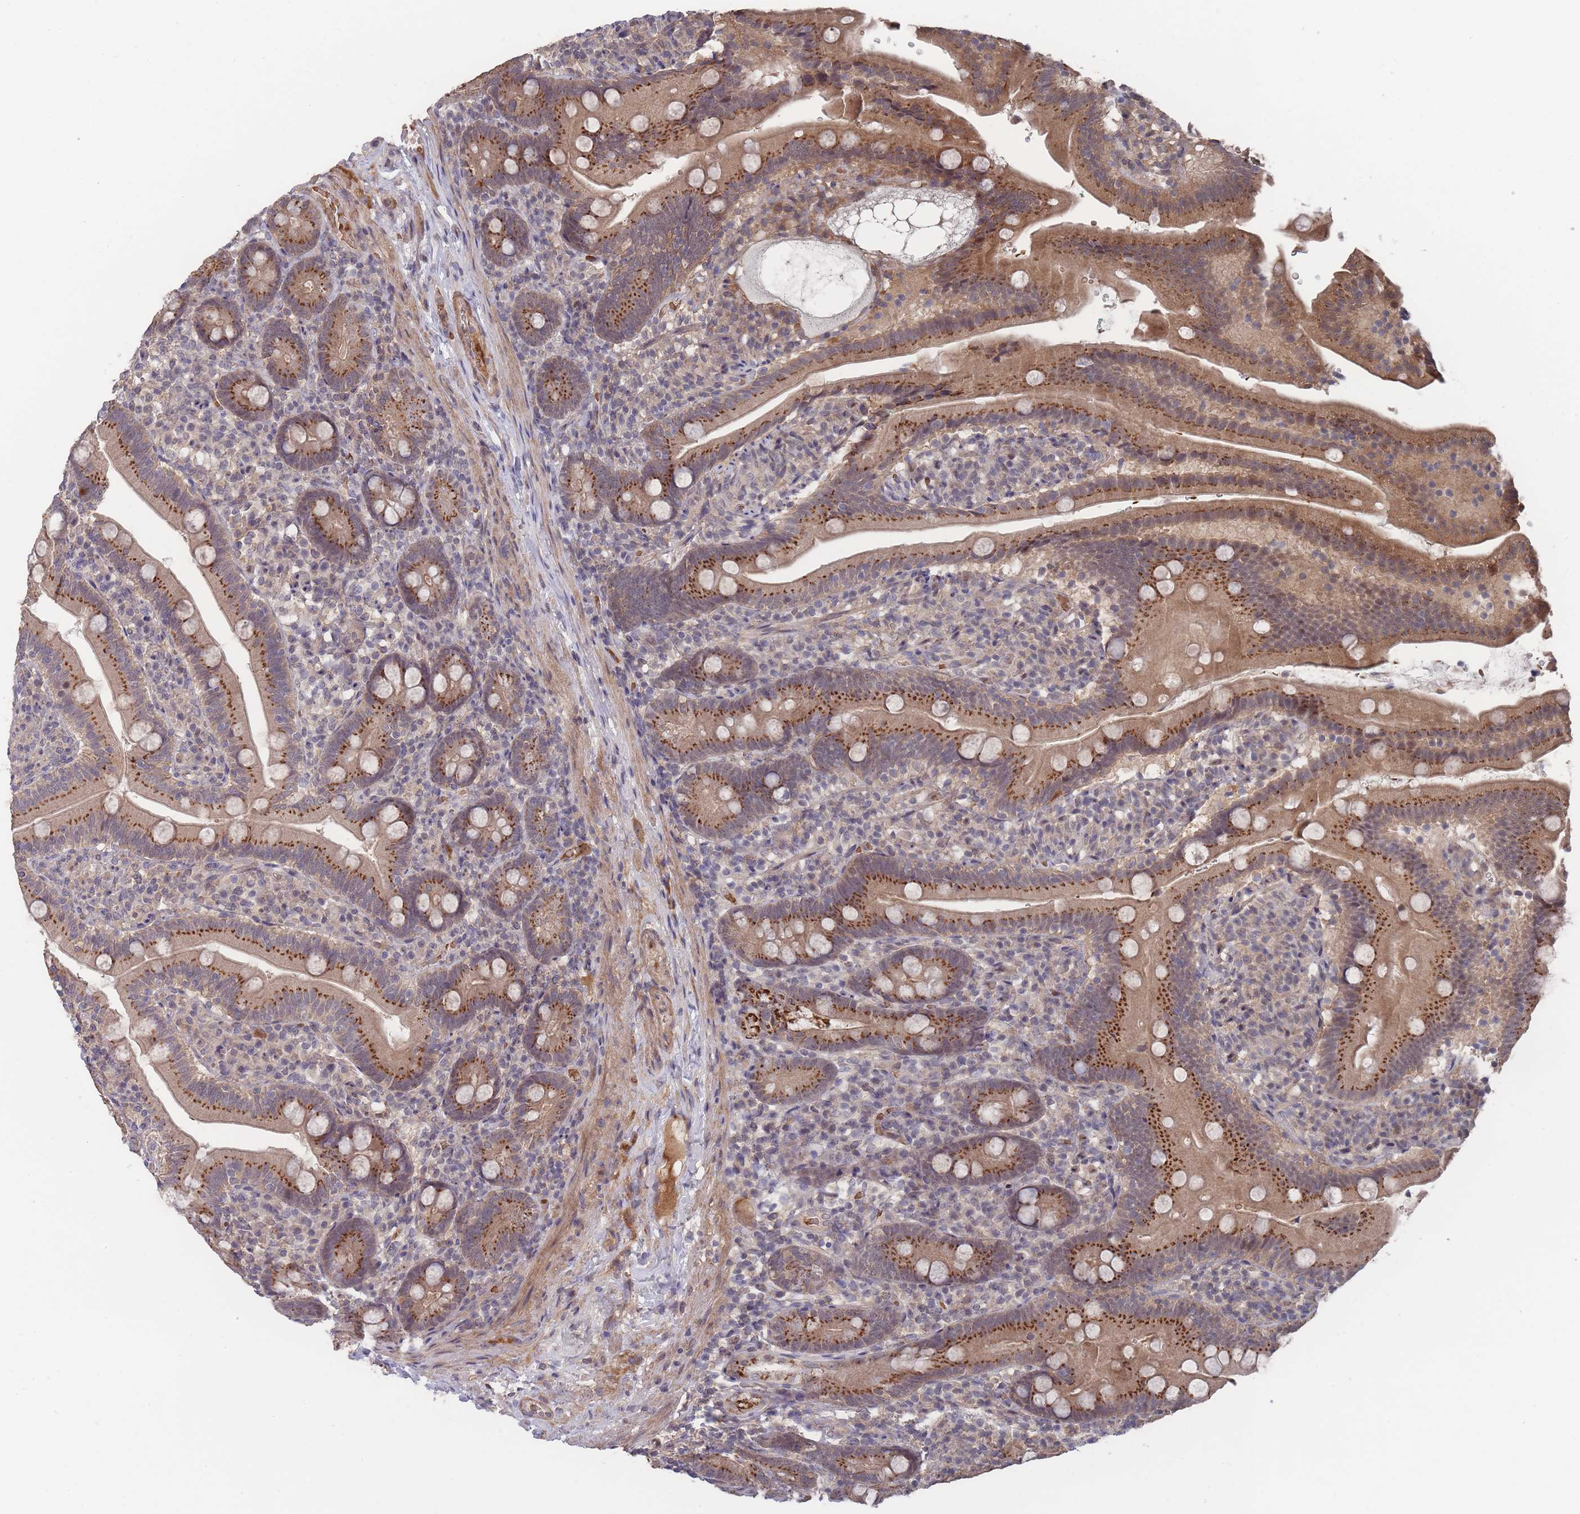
{"staining": {"intensity": "moderate", "quantity": ">75%", "location": "cytoplasmic/membranous"}, "tissue": "duodenum", "cell_type": "Glandular cells", "image_type": "normal", "snomed": [{"axis": "morphology", "description": "Normal tissue, NOS"}, {"axis": "topography", "description": "Duodenum"}], "caption": "Moderate cytoplasmic/membranous staining for a protein is identified in approximately >75% of glandular cells of unremarkable duodenum using immunohistochemistry (IHC).", "gene": "SF3B1", "patient": {"sex": "female", "age": 67}}